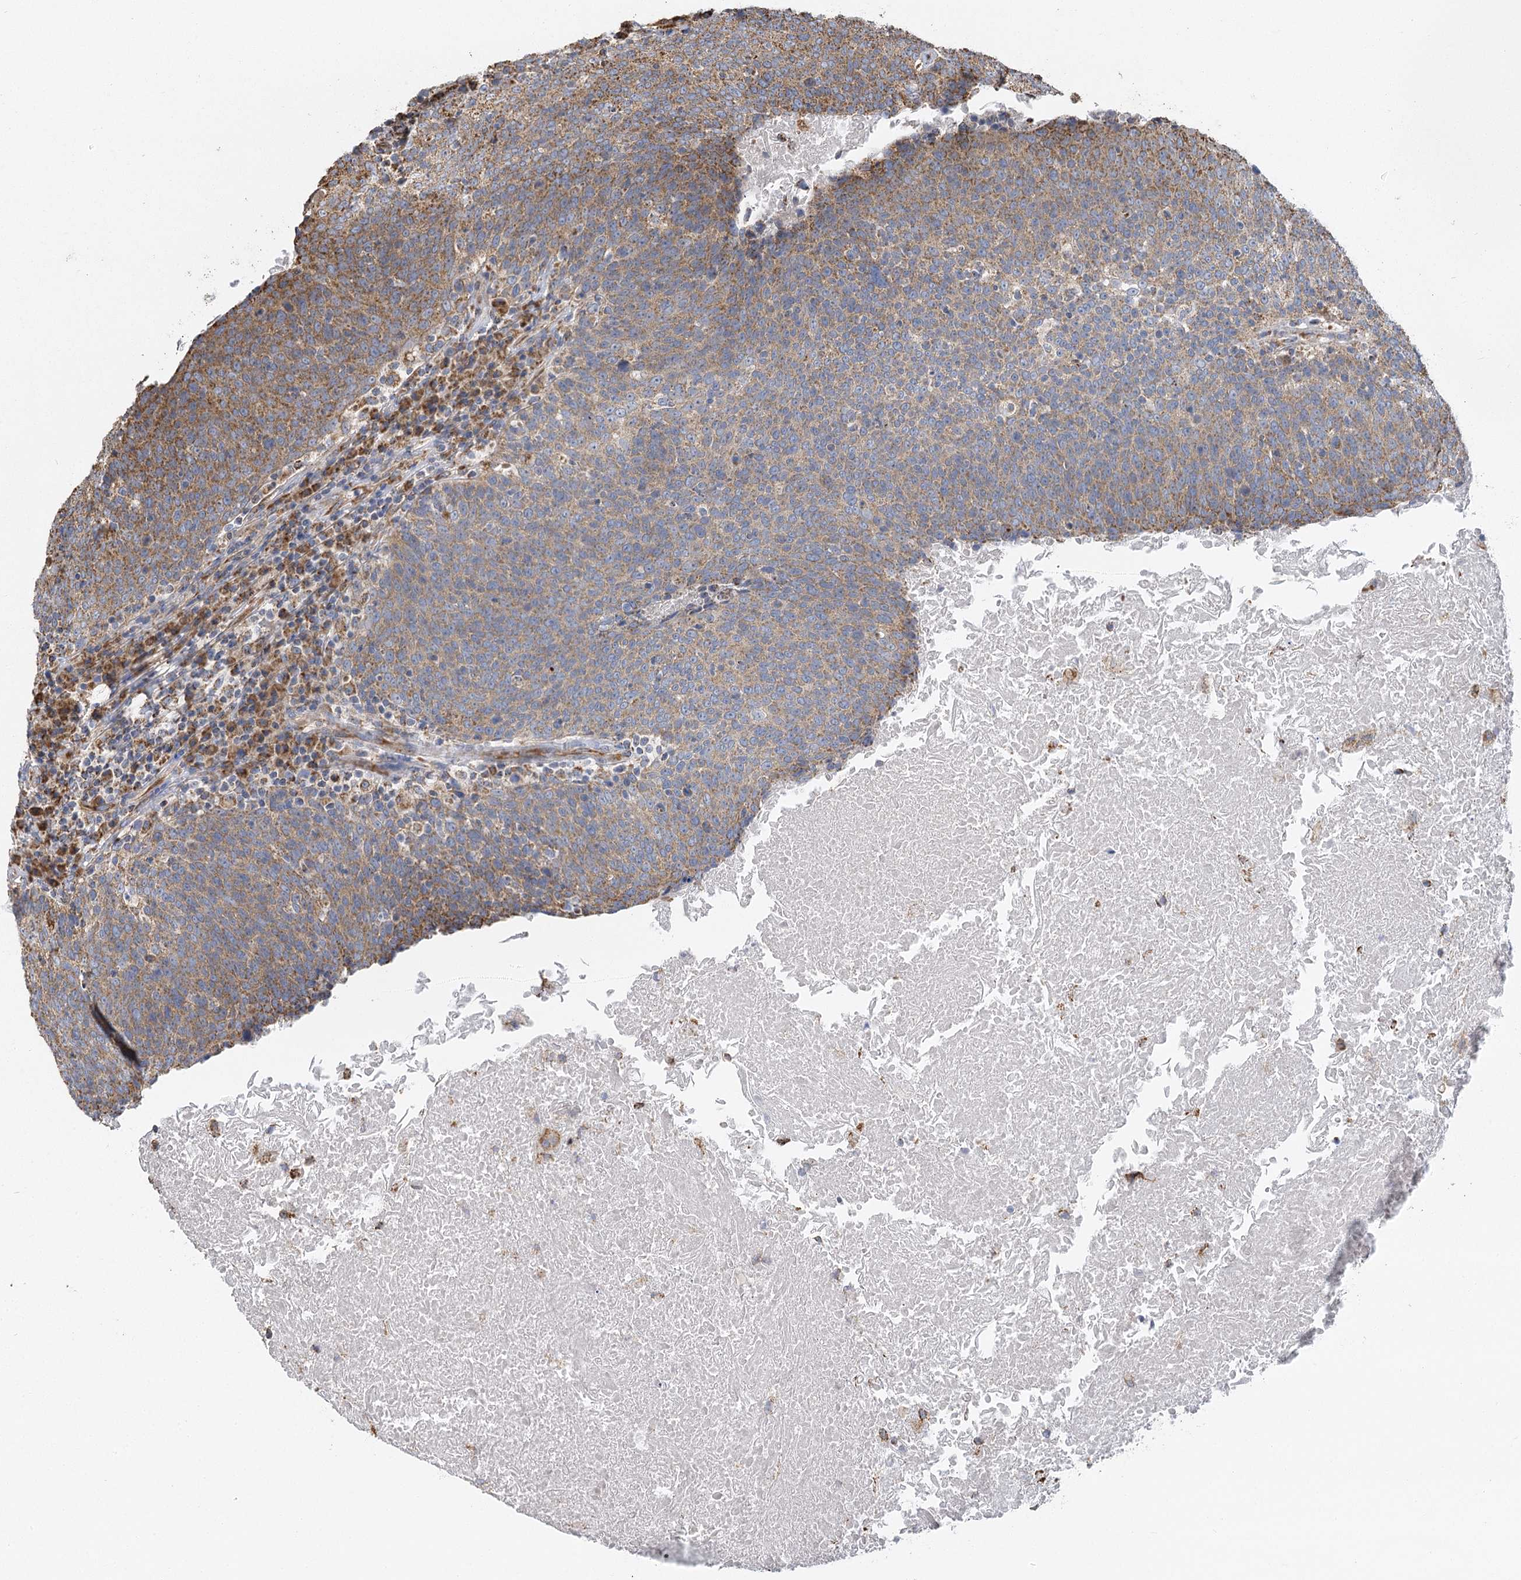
{"staining": {"intensity": "moderate", "quantity": ">75%", "location": "cytoplasmic/membranous"}, "tissue": "head and neck cancer", "cell_type": "Tumor cells", "image_type": "cancer", "snomed": [{"axis": "morphology", "description": "Squamous cell carcinoma, NOS"}, {"axis": "morphology", "description": "Squamous cell carcinoma, metastatic, NOS"}, {"axis": "topography", "description": "Lymph node"}, {"axis": "topography", "description": "Head-Neck"}], "caption": "Tumor cells reveal moderate cytoplasmic/membranous expression in approximately >75% of cells in head and neck cancer. (IHC, brightfield microscopy, high magnification).", "gene": "IL11RA", "patient": {"sex": "male", "age": 62}}